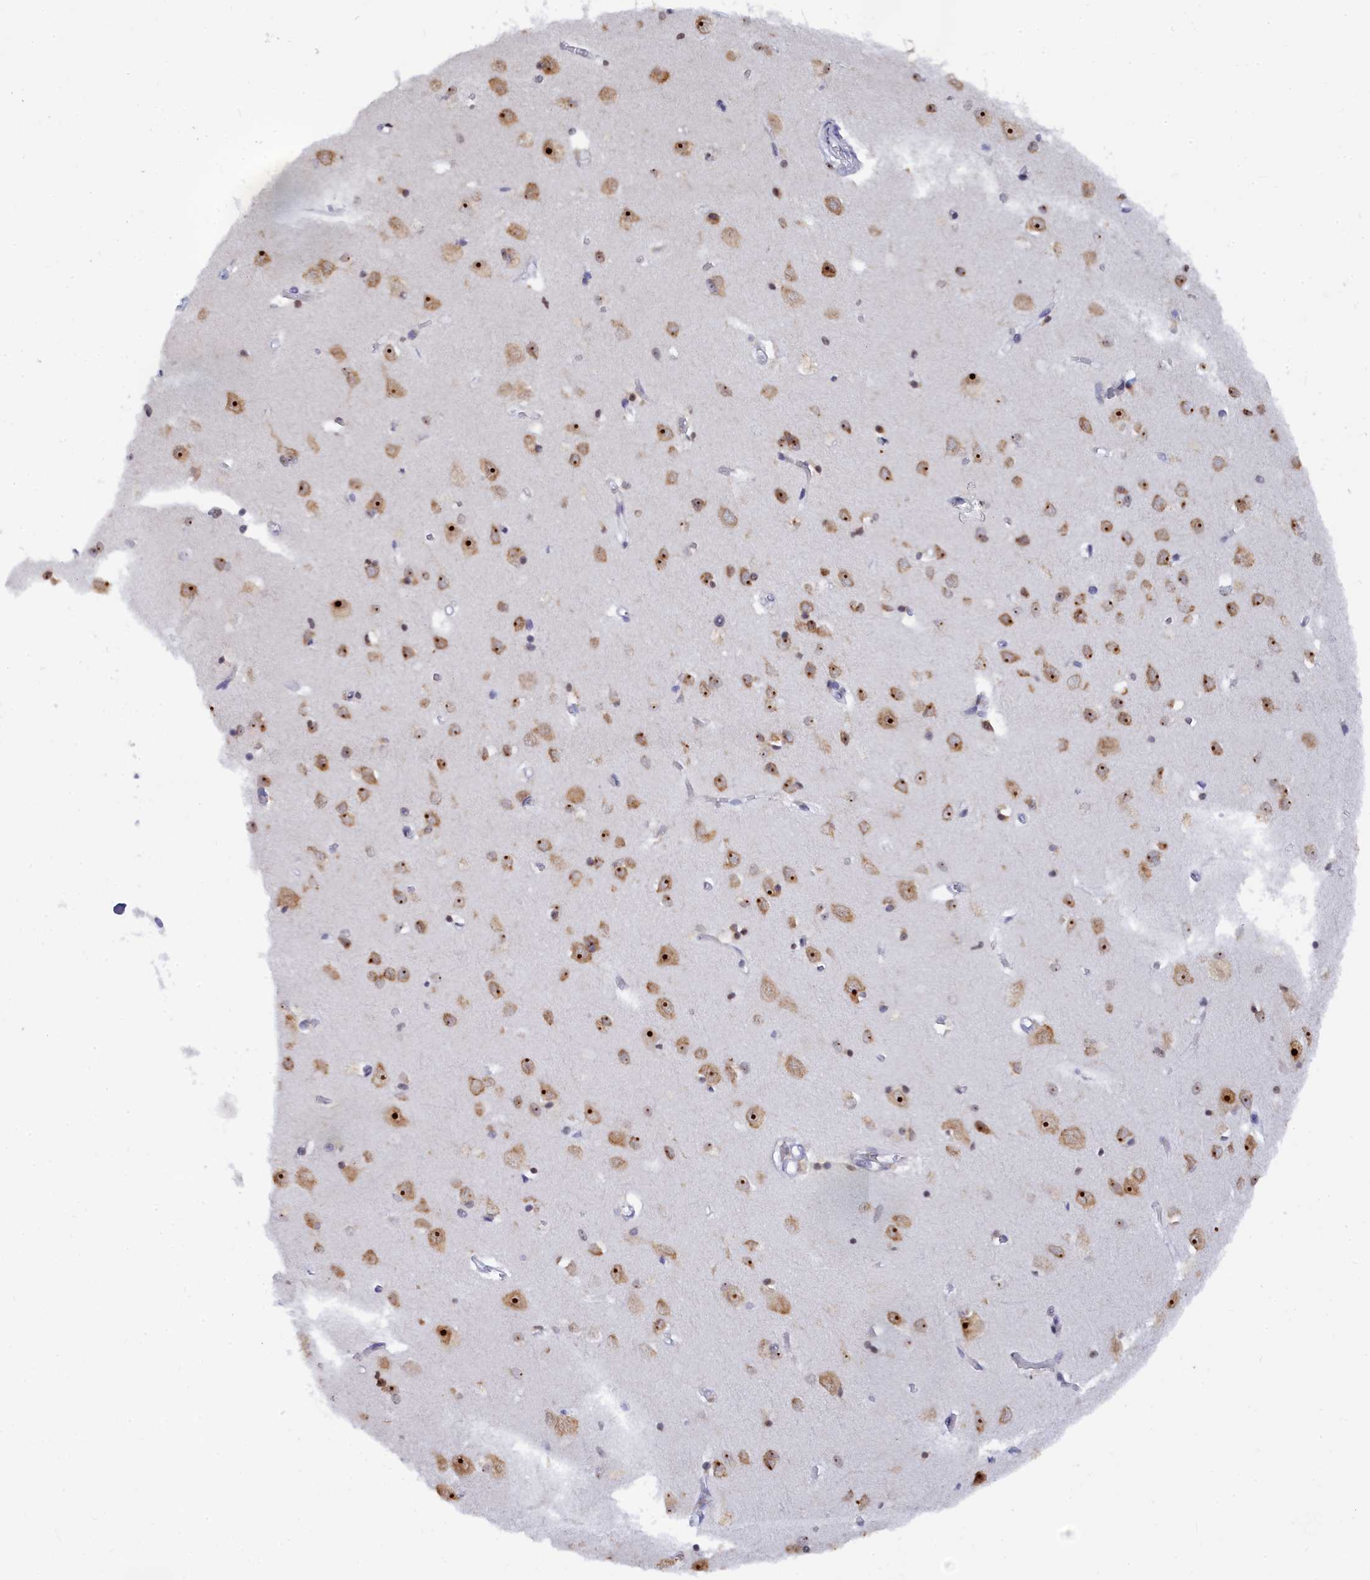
{"staining": {"intensity": "moderate", "quantity": ">75%", "location": "nuclear"}, "tissue": "cerebral cortex", "cell_type": "Endothelial cells", "image_type": "normal", "snomed": [{"axis": "morphology", "description": "Normal tissue, NOS"}, {"axis": "topography", "description": "Cerebral cortex"}], "caption": "Cerebral cortex stained for a protein (brown) exhibits moderate nuclear positive staining in approximately >75% of endothelial cells.", "gene": "RSL1D1", "patient": {"sex": "female", "age": 64}}